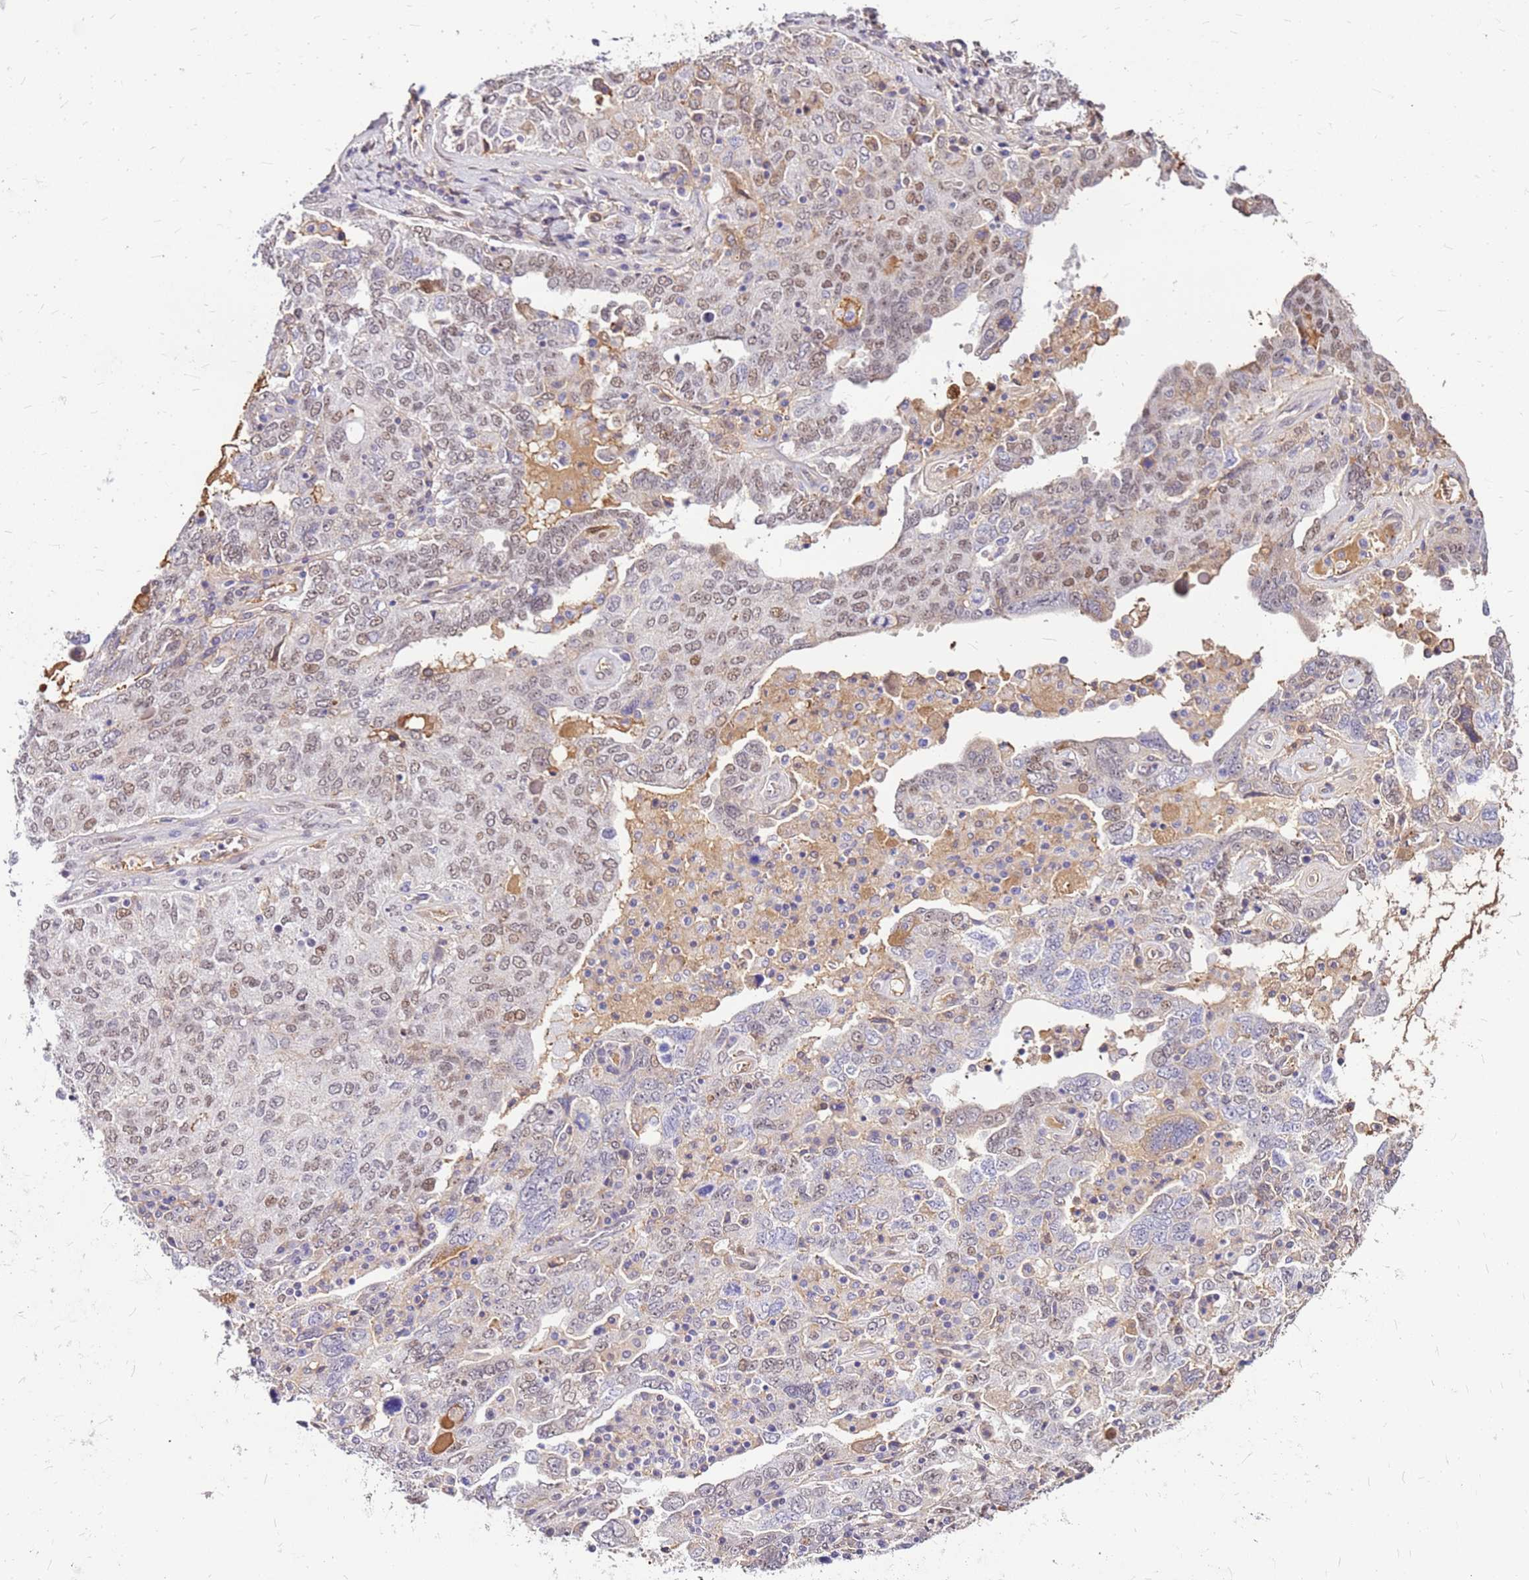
{"staining": {"intensity": "weak", "quantity": "25%-75%", "location": "nuclear"}, "tissue": "ovarian cancer", "cell_type": "Tumor cells", "image_type": "cancer", "snomed": [{"axis": "morphology", "description": "Carcinoma, endometroid"}, {"axis": "topography", "description": "Ovary"}], "caption": "Human ovarian endometroid carcinoma stained with a brown dye shows weak nuclear positive positivity in approximately 25%-75% of tumor cells.", "gene": "ALDH1A3", "patient": {"sex": "female", "age": 62}}